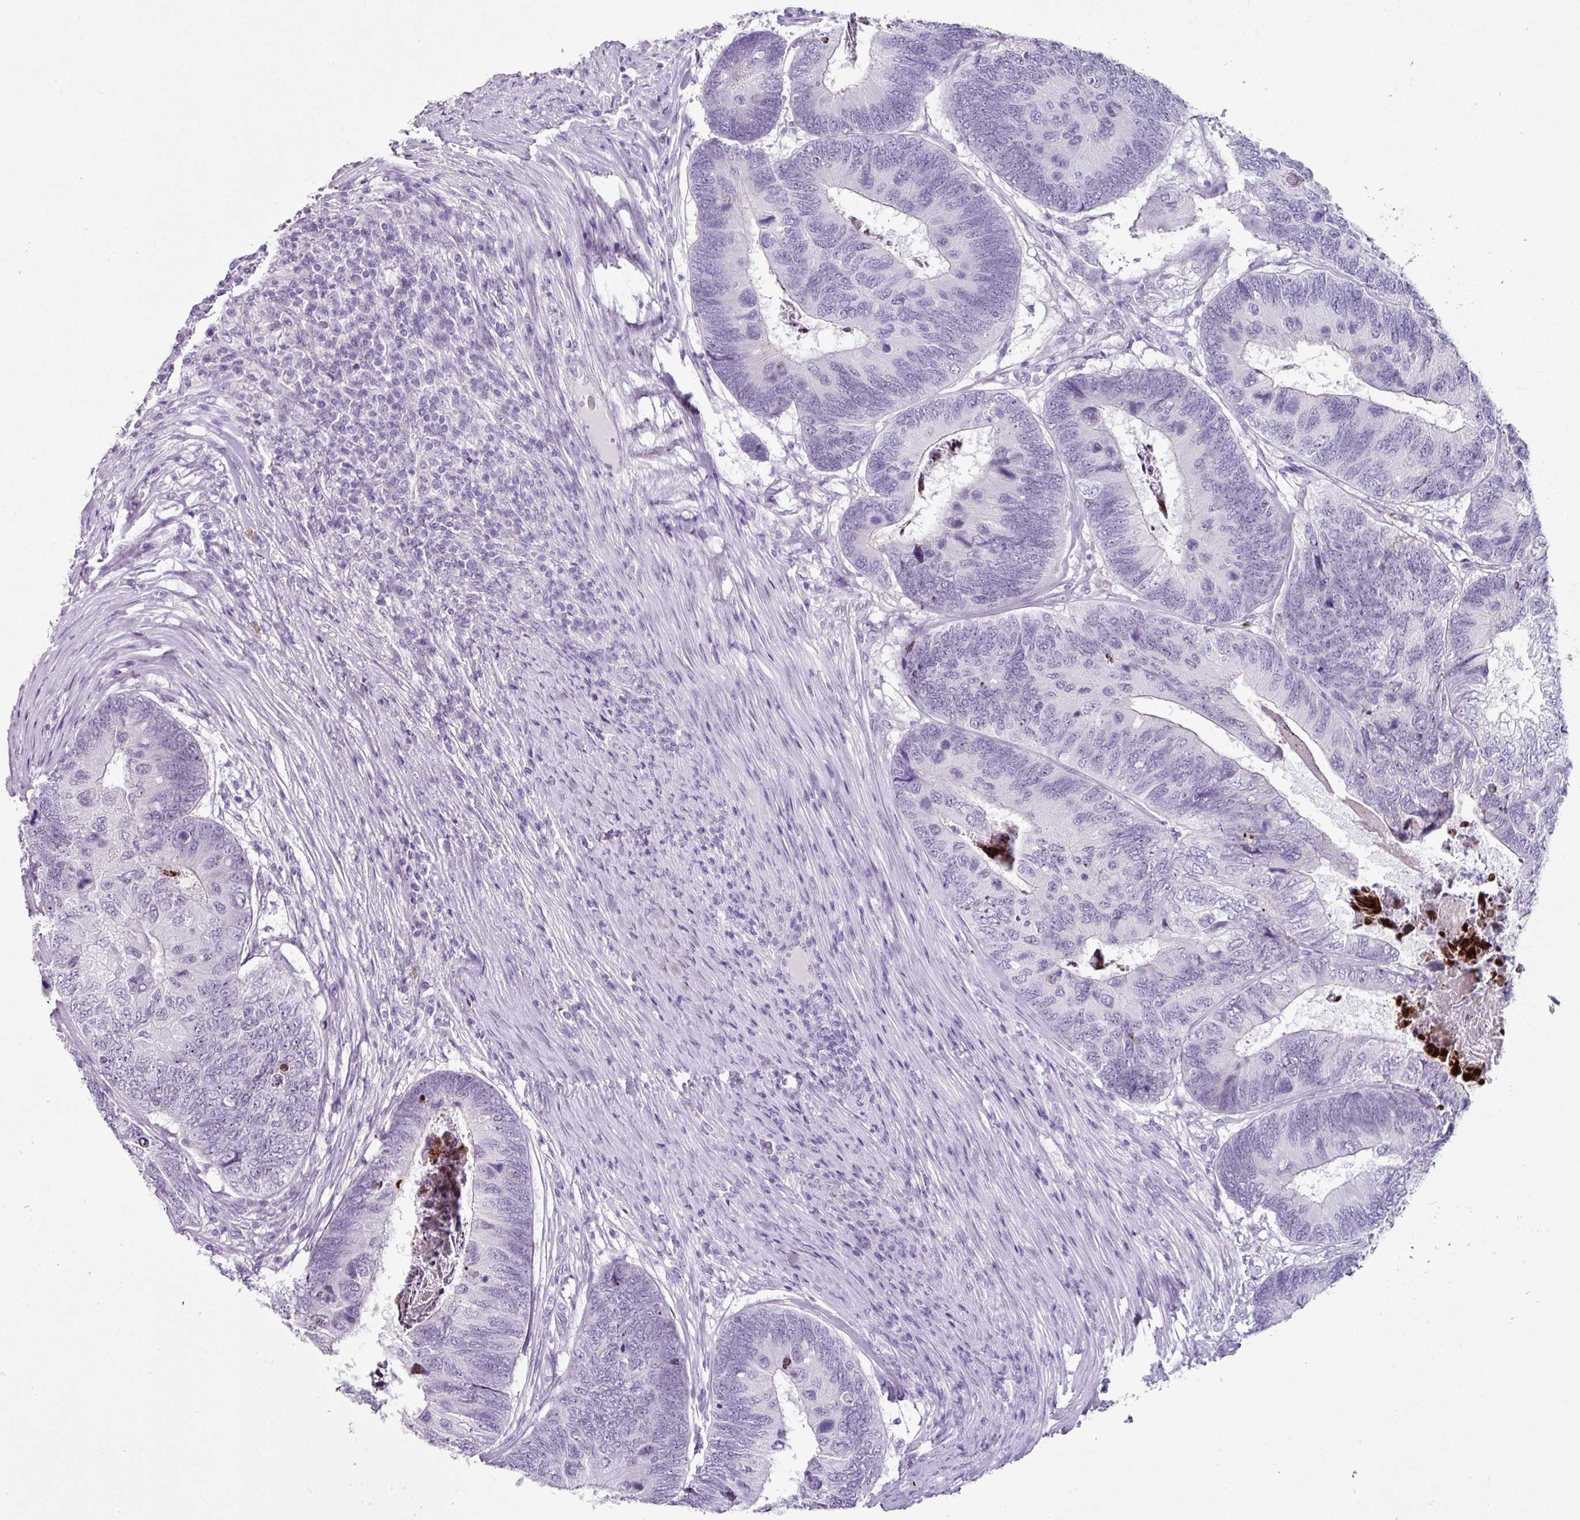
{"staining": {"intensity": "negative", "quantity": "none", "location": "none"}, "tissue": "colorectal cancer", "cell_type": "Tumor cells", "image_type": "cancer", "snomed": [{"axis": "morphology", "description": "Adenocarcinoma, NOS"}, {"axis": "topography", "description": "Colon"}], "caption": "The image displays no significant positivity in tumor cells of colorectal cancer. (DAB (3,3'-diaminobenzidine) IHC, high magnification).", "gene": "TRA2A", "patient": {"sex": "female", "age": 67}}